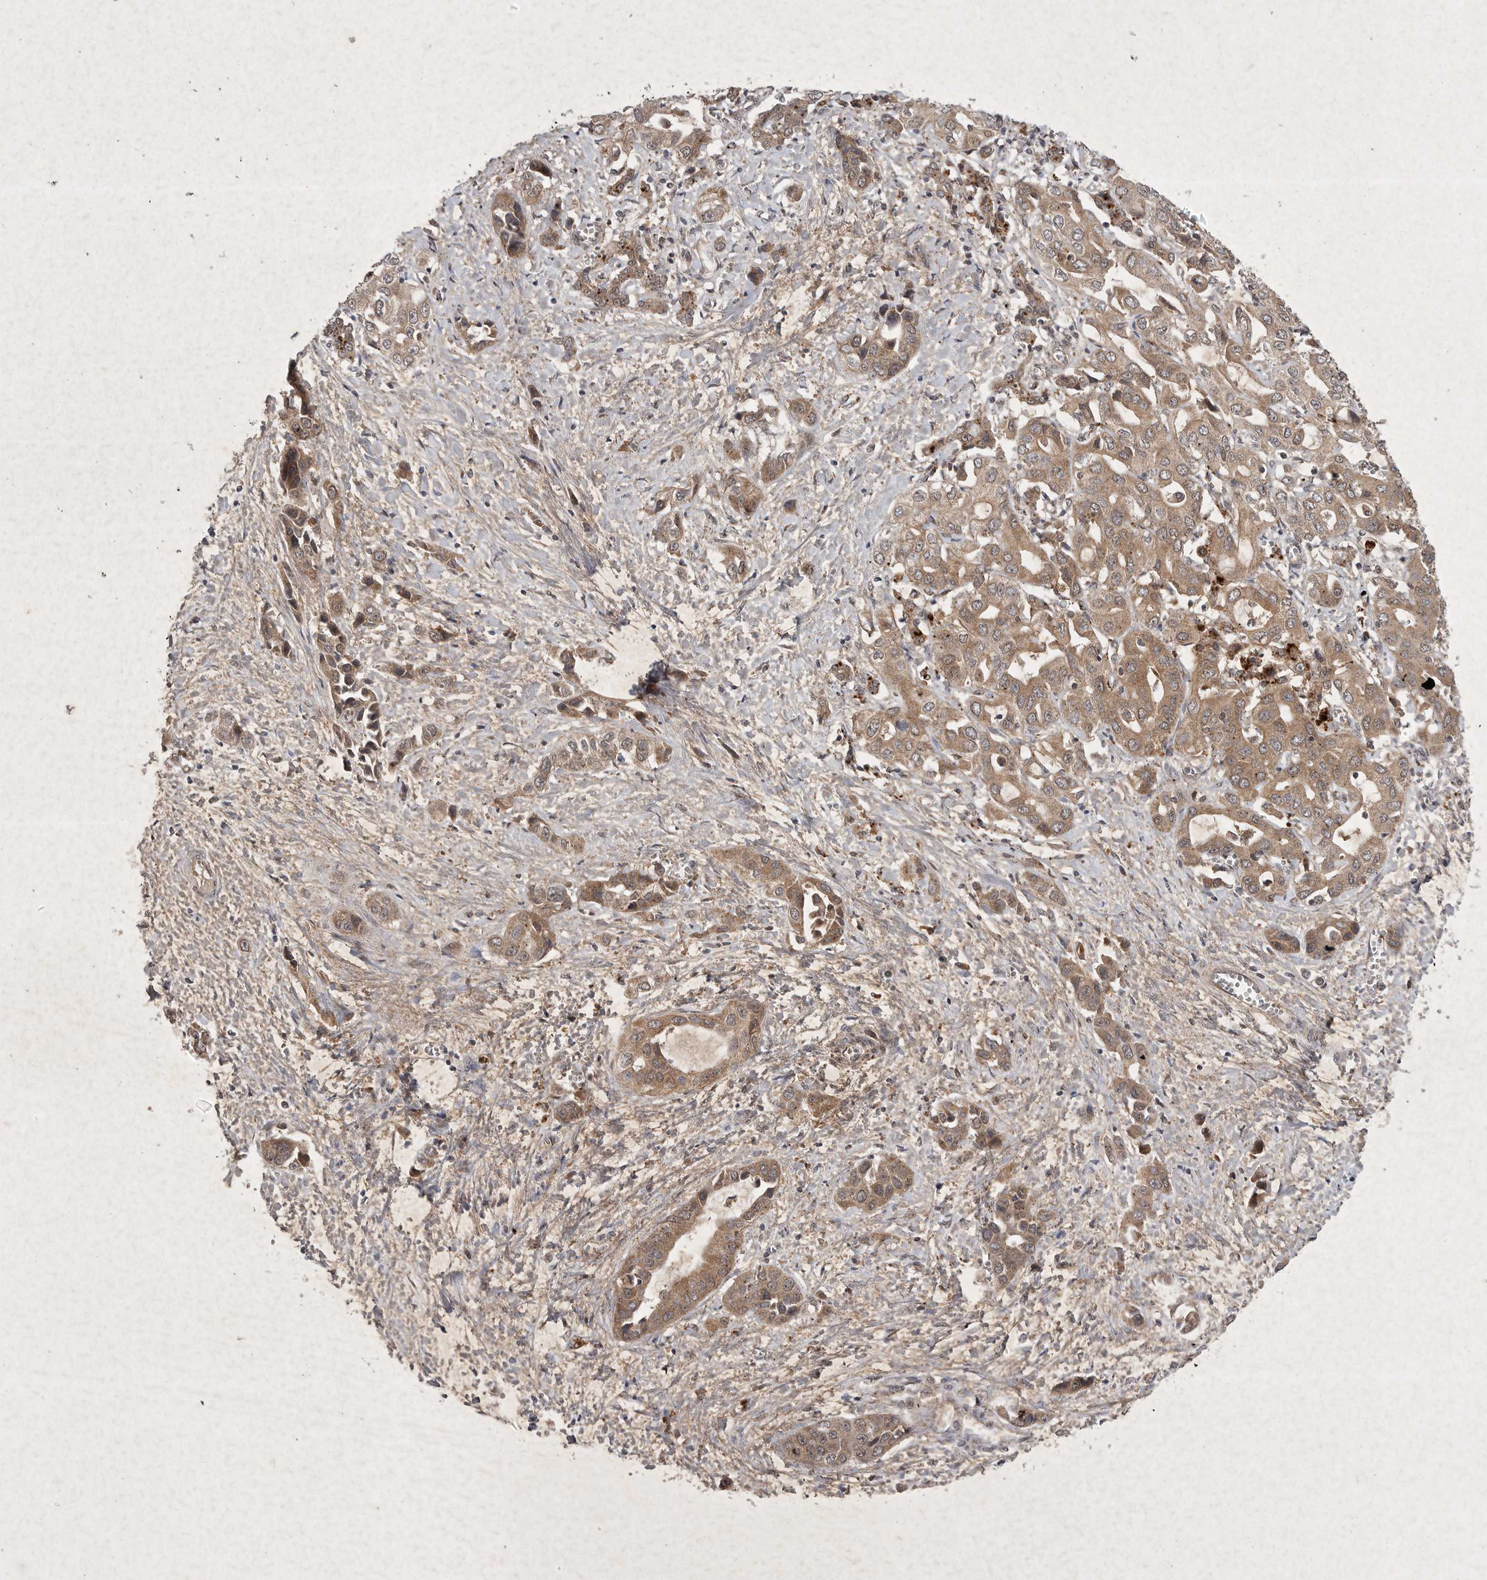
{"staining": {"intensity": "moderate", "quantity": ">75%", "location": "cytoplasmic/membranous"}, "tissue": "liver cancer", "cell_type": "Tumor cells", "image_type": "cancer", "snomed": [{"axis": "morphology", "description": "Cholangiocarcinoma"}, {"axis": "topography", "description": "Liver"}], "caption": "An image showing moderate cytoplasmic/membranous positivity in approximately >75% of tumor cells in liver cholangiocarcinoma, as visualized by brown immunohistochemical staining.", "gene": "DDR1", "patient": {"sex": "female", "age": 52}}